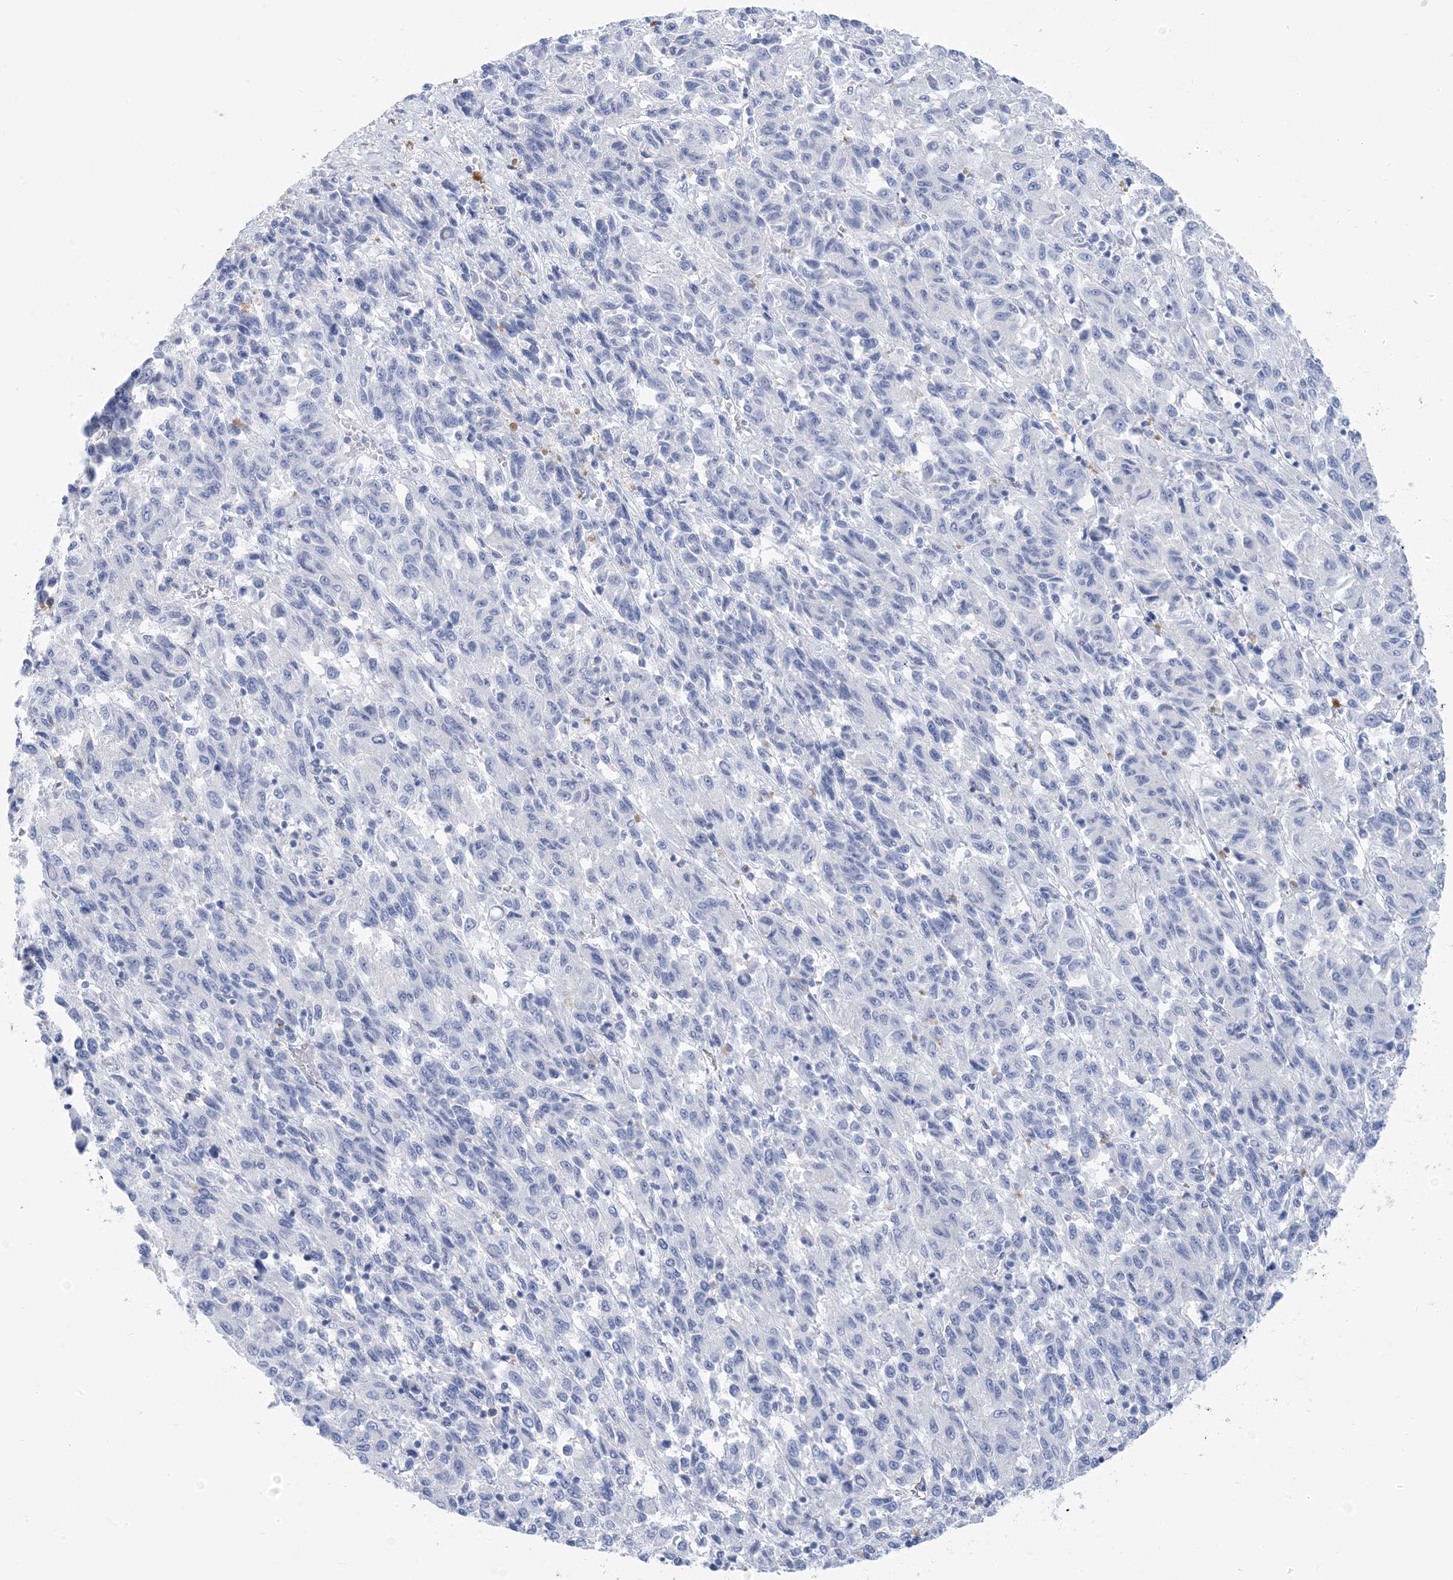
{"staining": {"intensity": "negative", "quantity": "none", "location": "none"}, "tissue": "melanoma", "cell_type": "Tumor cells", "image_type": "cancer", "snomed": [{"axis": "morphology", "description": "Malignant melanoma, Metastatic site"}, {"axis": "topography", "description": "Lung"}], "caption": "Immunohistochemistry of malignant melanoma (metastatic site) displays no positivity in tumor cells.", "gene": "SH3YL1", "patient": {"sex": "male", "age": 64}}